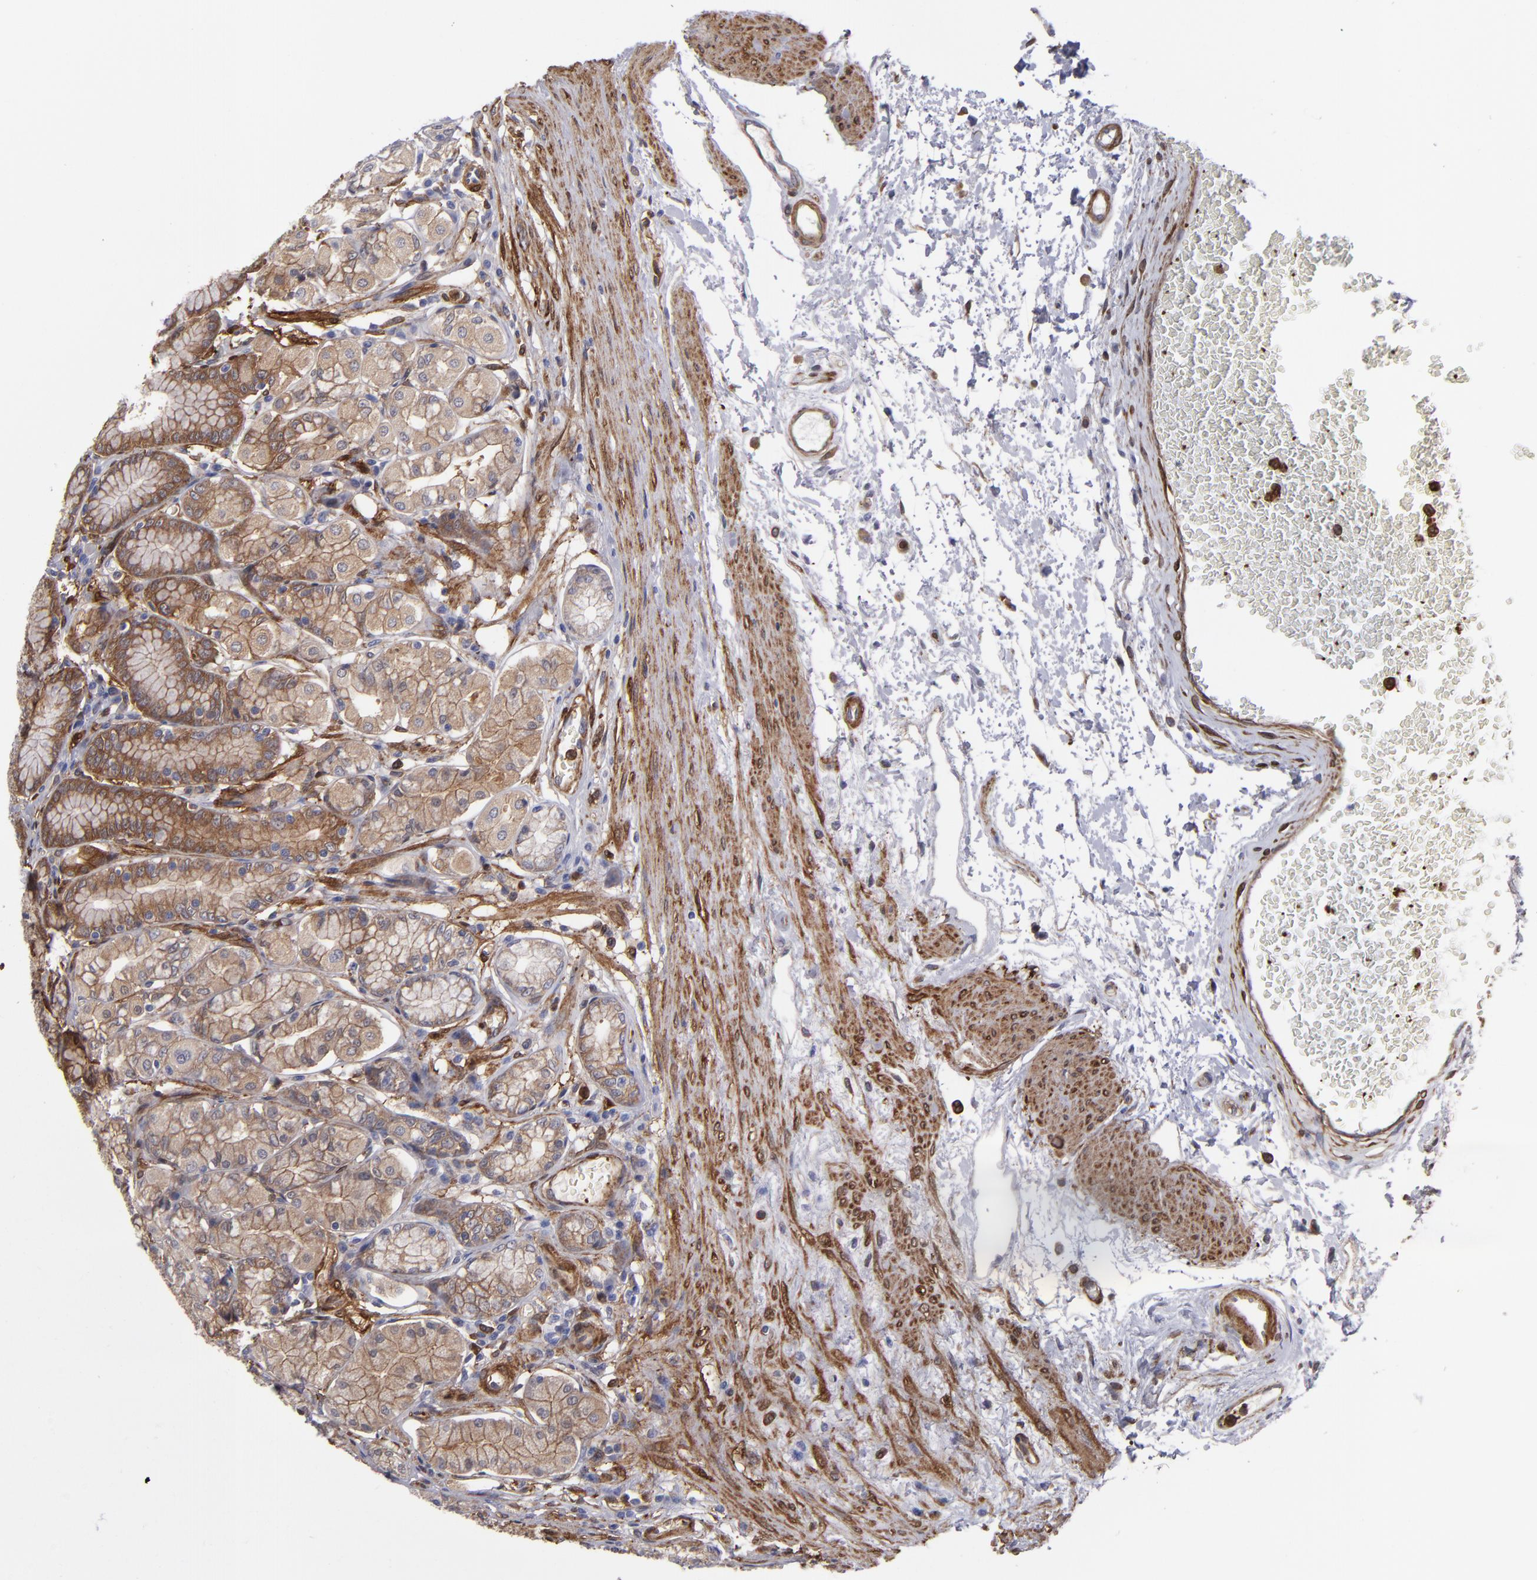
{"staining": {"intensity": "moderate", "quantity": ">75%", "location": "cytoplasmic/membranous"}, "tissue": "stomach", "cell_type": "Glandular cells", "image_type": "normal", "snomed": [{"axis": "morphology", "description": "Normal tissue, NOS"}, {"axis": "topography", "description": "Stomach"}, {"axis": "topography", "description": "Stomach, lower"}], "caption": "Immunohistochemical staining of normal stomach shows >75% levels of moderate cytoplasmic/membranous protein expression in about >75% of glandular cells. (Brightfield microscopy of DAB IHC at high magnification).", "gene": "VCL", "patient": {"sex": "male", "age": 76}}